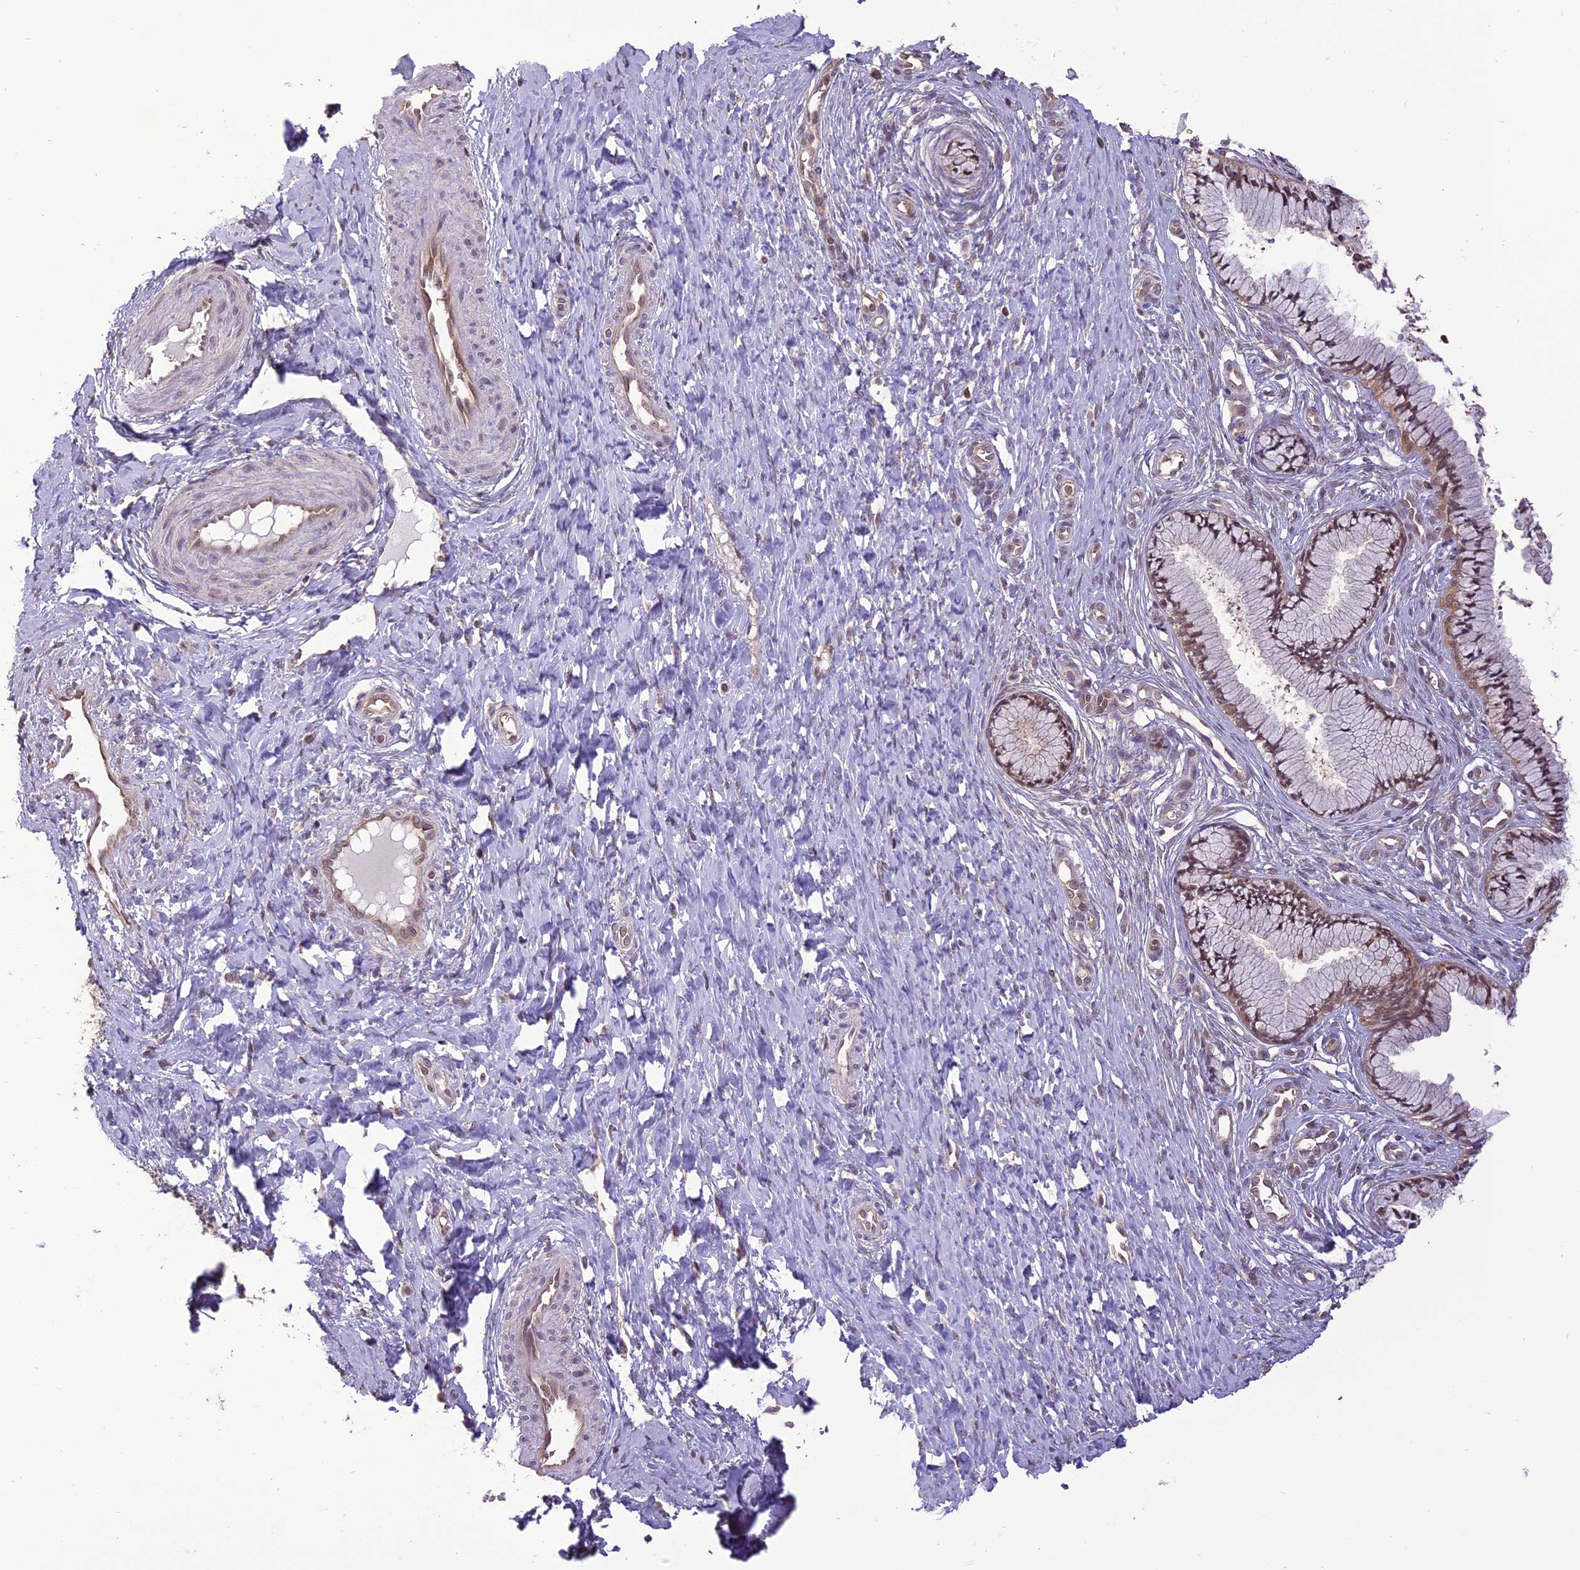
{"staining": {"intensity": "moderate", "quantity": ">75%", "location": "cytoplasmic/membranous,nuclear"}, "tissue": "cervix", "cell_type": "Glandular cells", "image_type": "normal", "snomed": [{"axis": "morphology", "description": "Normal tissue, NOS"}, {"axis": "topography", "description": "Cervix"}], "caption": "IHC micrograph of benign cervix: cervix stained using immunohistochemistry displays medium levels of moderate protein expression localized specifically in the cytoplasmic/membranous,nuclear of glandular cells, appearing as a cytoplasmic/membranous,nuclear brown color.", "gene": "TIGD7", "patient": {"sex": "female", "age": 36}}